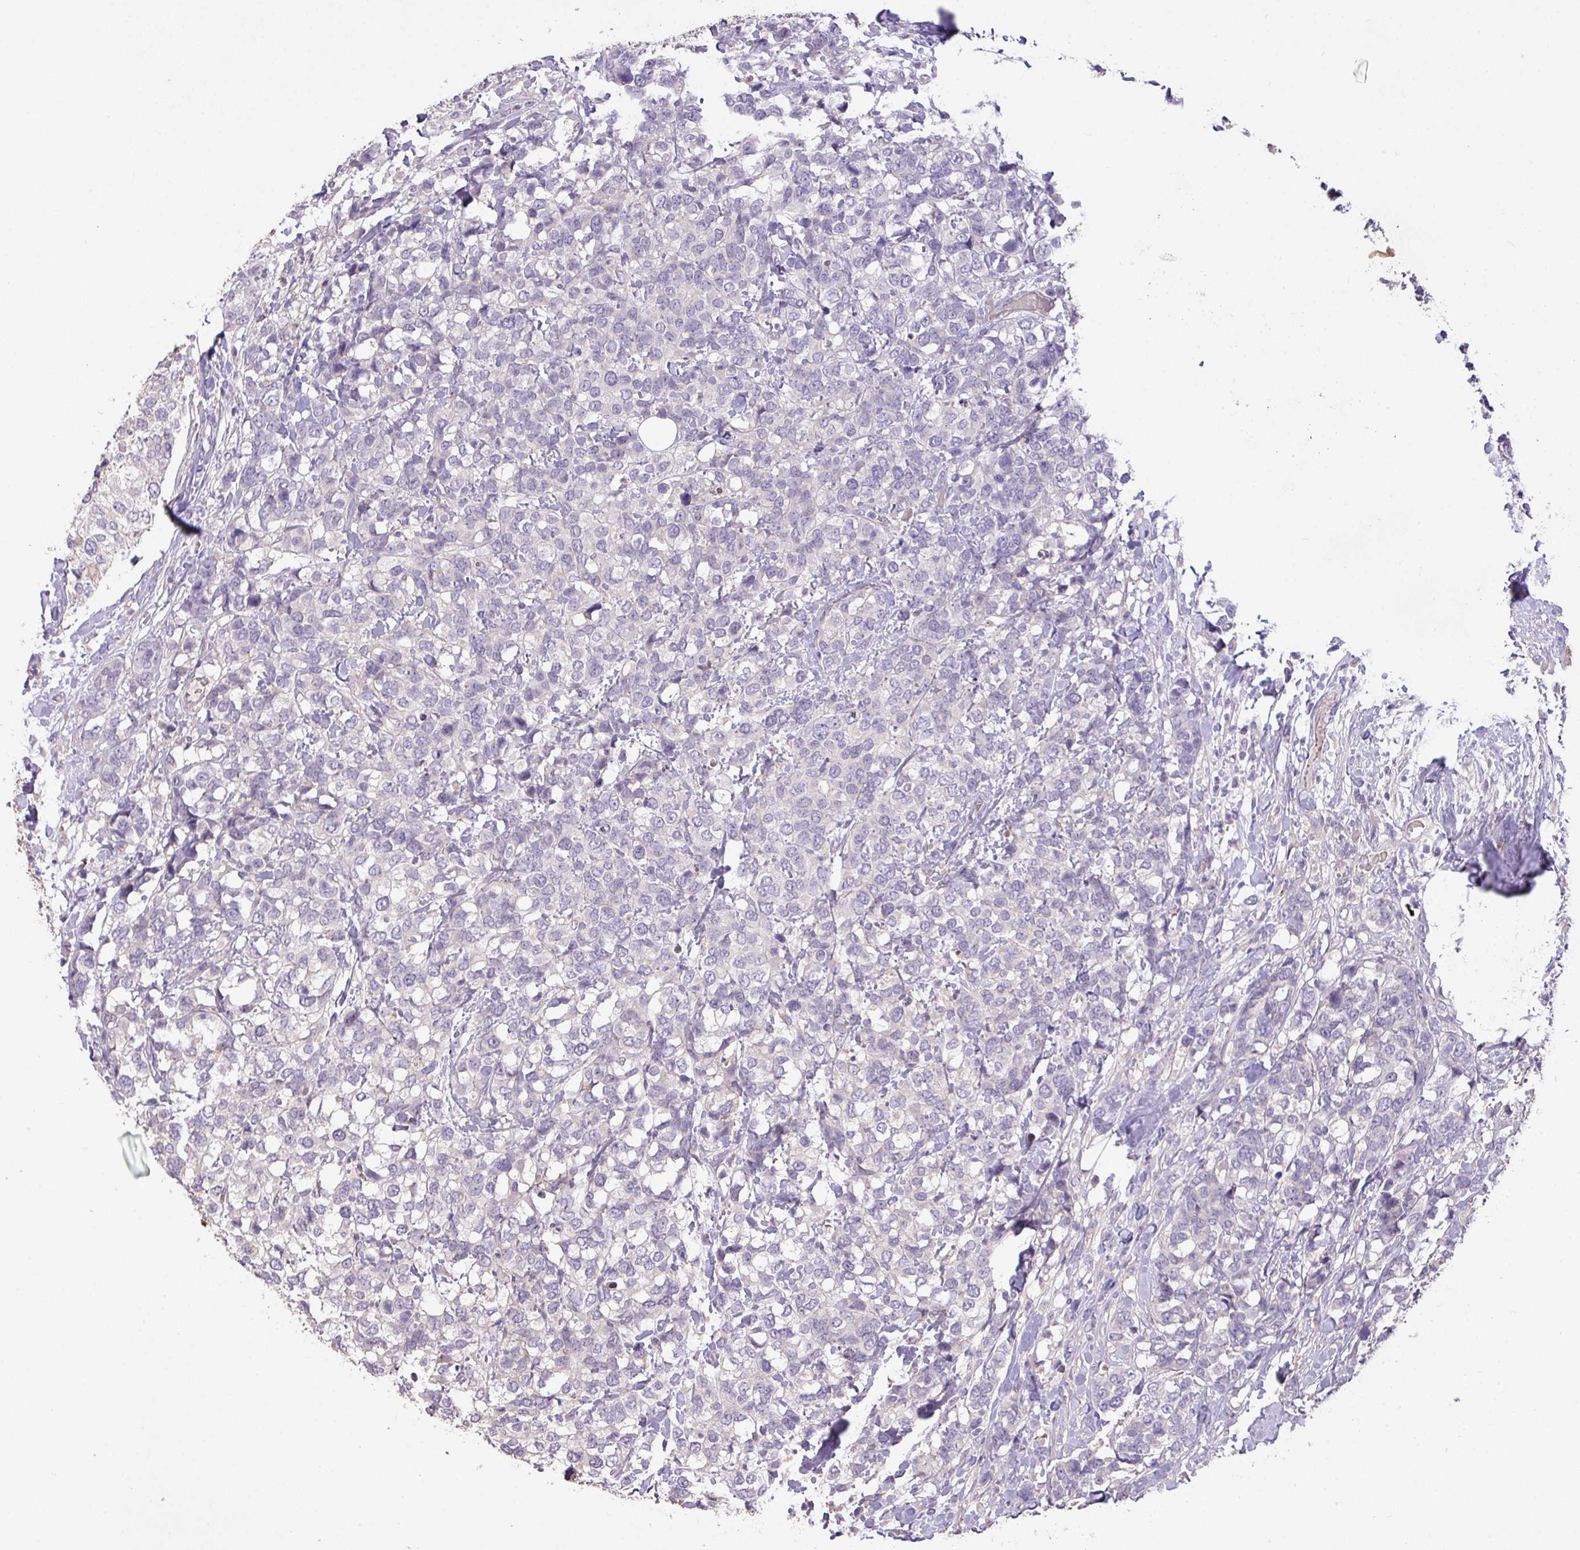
{"staining": {"intensity": "negative", "quantity": "none", "location": "none"}, "tissue": "breast cancer", "cell_type": "Tumor cells", "image_type": "cancer", "snomed": [{"axis": "morphology", "description": "Lobular carcinoma"}, {"axis": "topography", "description": "Breast"}], "caption": "Immunohistochemistry histopathology image of lobular carcinoma (breast) stained for a protein (brown), which displays no positivity in tumor cells.", "gene": "PRADC1", "patient": {"sex": "female", "age": 59}}